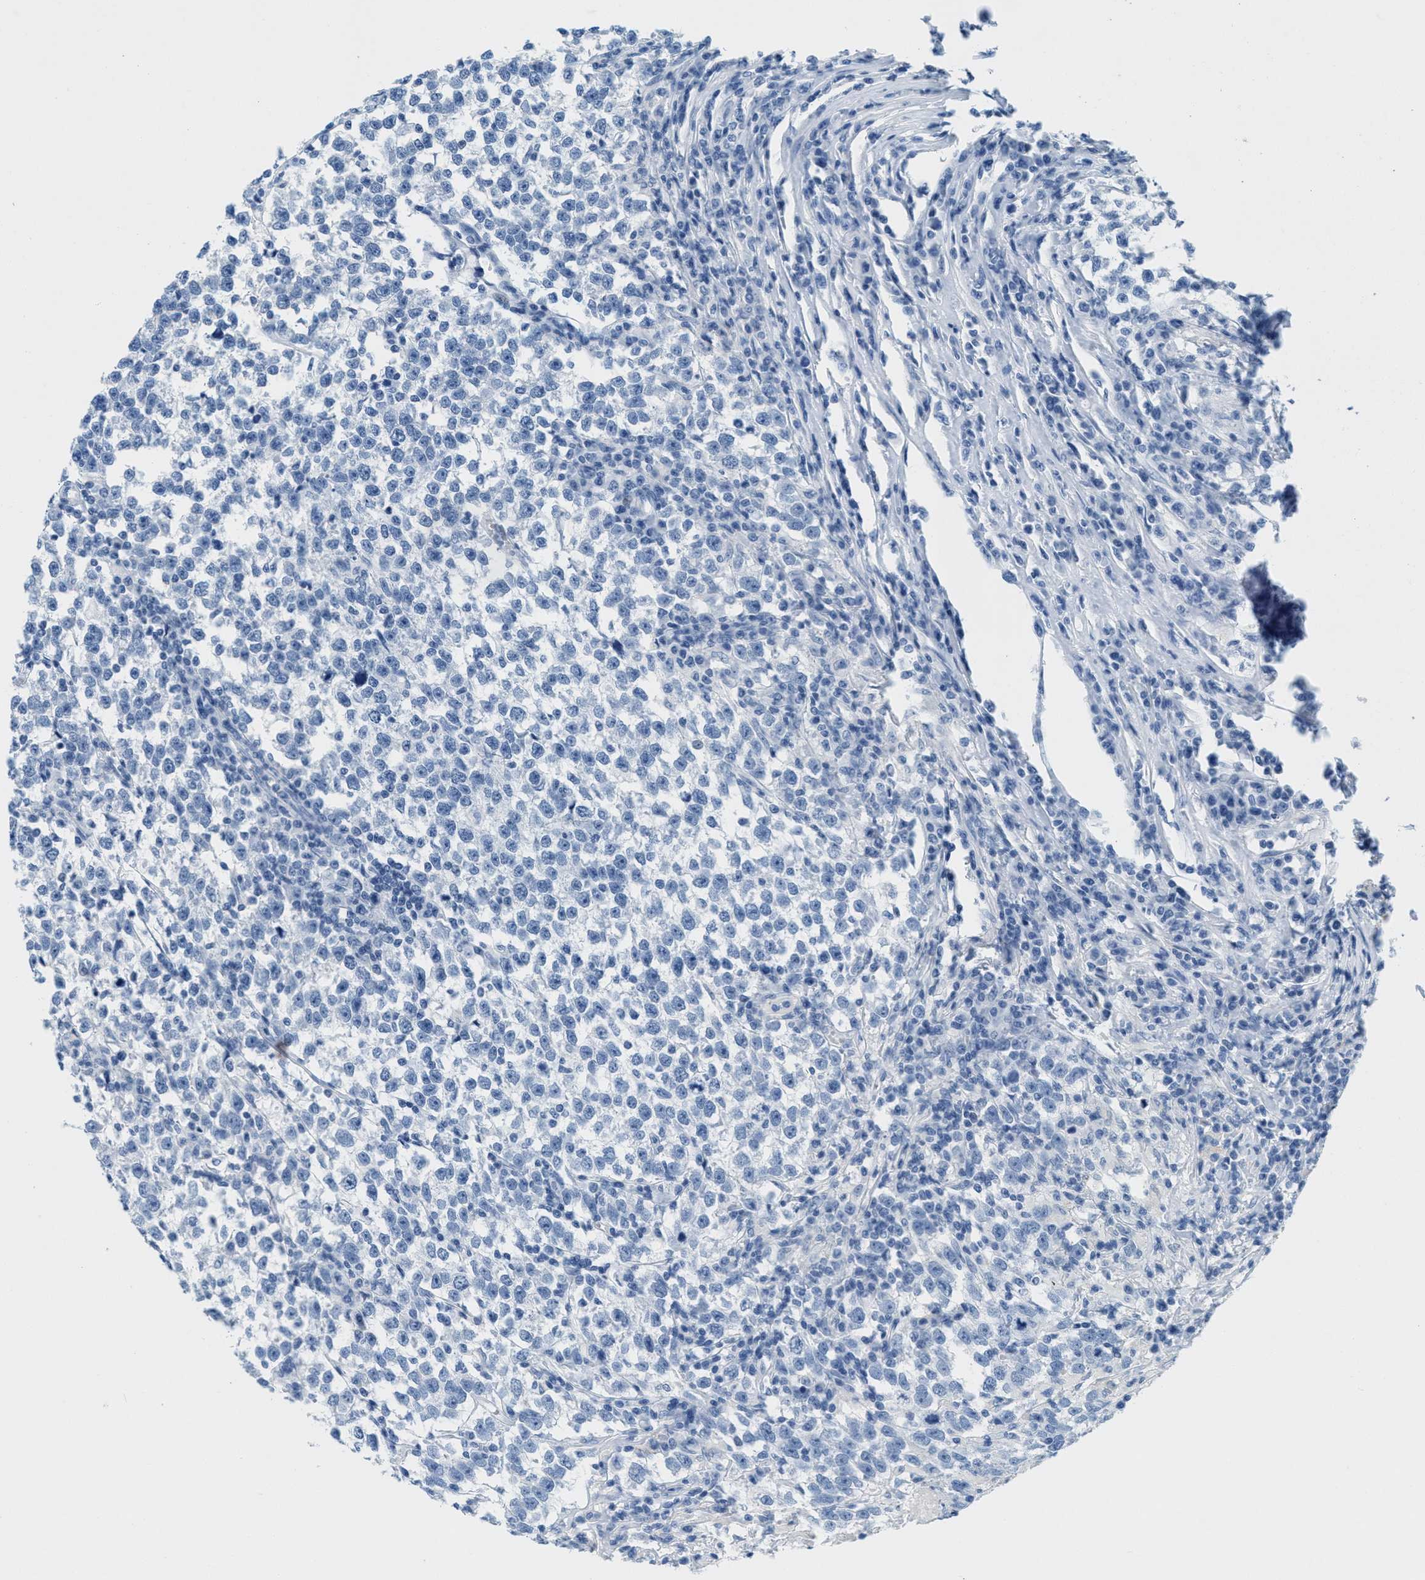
{"staining": {"intensity": "negative", "quantity": "none", "location": "none"}, "tissue": "testis cancer", "cell_type": "Tumor cells", "image_type": "cancer", "snomed": [{"axis": "morphology", "description": "Normal tissue, NOS"}, {"axis": "morphology", "description": "Seminoma, NOS"}, {"axis": "topography", "description": "Testis"}], "caption": "This is an immunohistochemistry (IHC) histopathology image of testis cancer. There is no expression in tumor cells.", "gene": "GPM6A", "patient": {"sex": "male", "age": 43}}